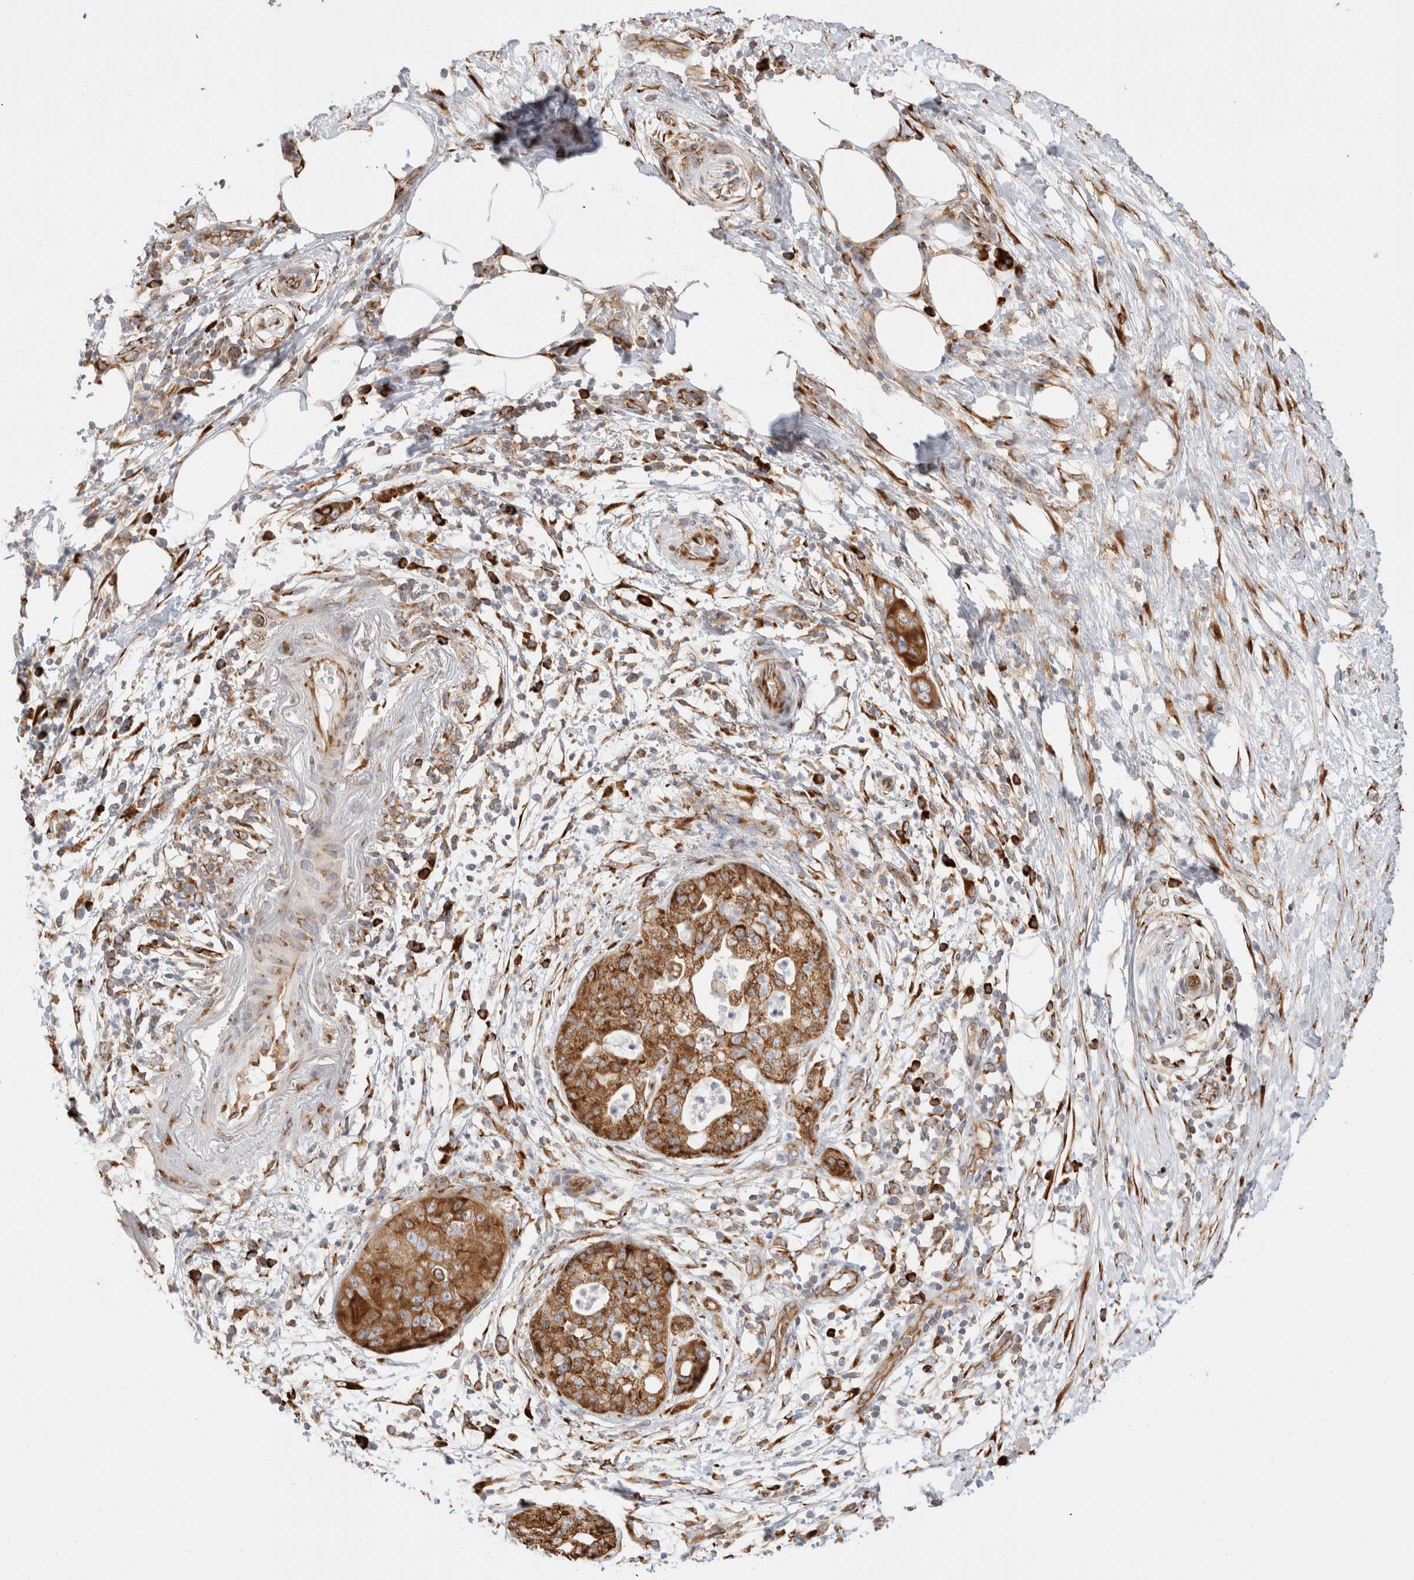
{"staining": {"intensity": "strong", "quantity": ">75%", "location": "cytoplasmic/membranous"}, "tissue": "pancreatic cancer", "cell_type": "Tumor cells", "image_type": "cancer", "snomed": [{"axis": "morphology", "description": "Adenocarcinoma, NOS"}, {"axis": "topography", "description": "Pancreas"}], "caption": "Adenocarcinoma (pancreatic) stained for a protein (brown) demonstrates strong cytoplasmic/membranous positive positivity in approximately >75% of tumor cells.", "gene": "ZC2HC1A", "patient": {"sex": "female", "age": 78}}